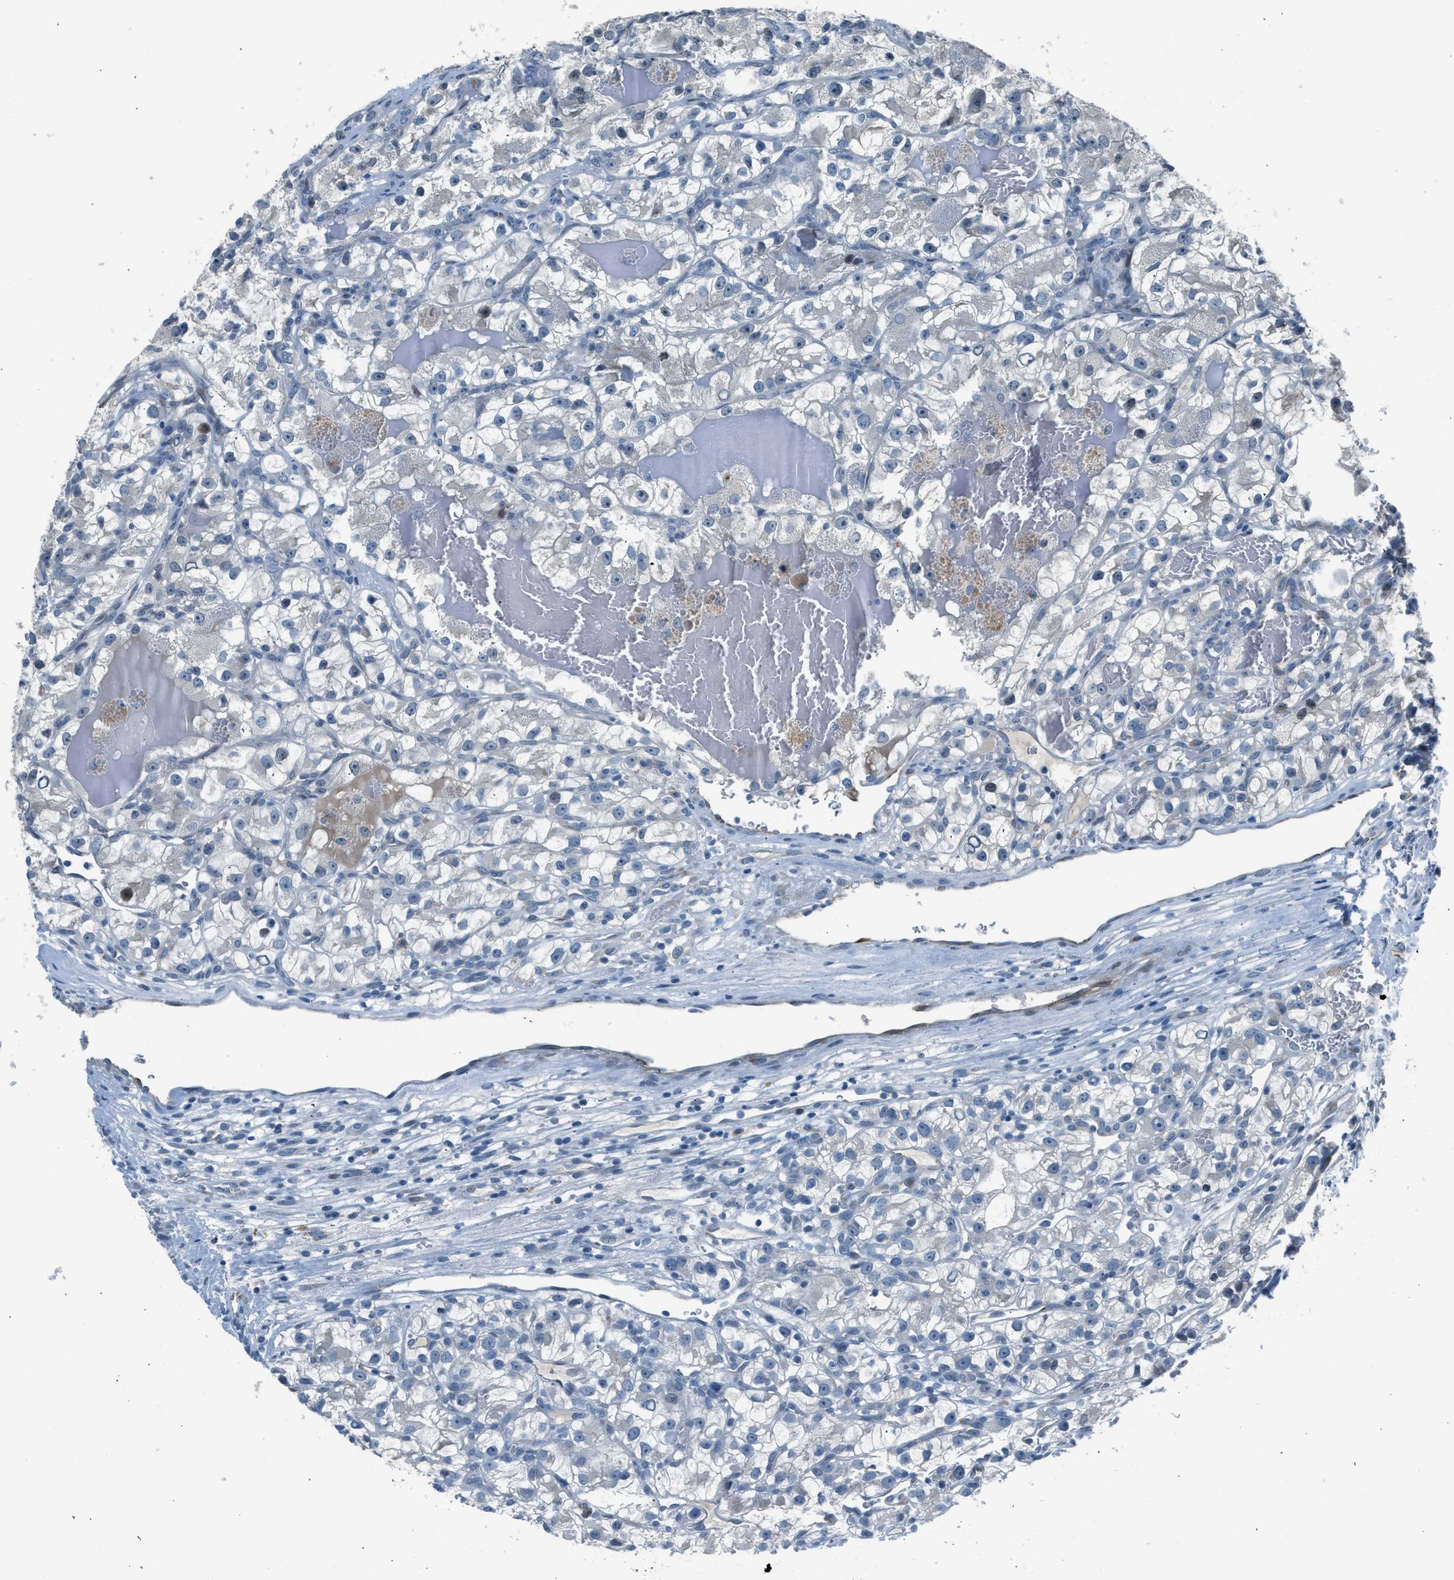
{"staining": {"intensity": "negative", "quantity": "none", "location": "none"}, "tissue": "renal cancer", "cell_type": "Tumor cells", "image_type": "cancer", "snomed": [{"axis": "morphology", "description": "Adenocarcinoma, NOS"}, {"axis": "topography", "description": "Kidney"}], "caption": "DAB immunohistochemical staining of human renal cancer (adenocarcinoma) exhibits no significant staining in tumor cells.", "gene": "RNF41", "patient": {"sex": "female", "age": 57}}